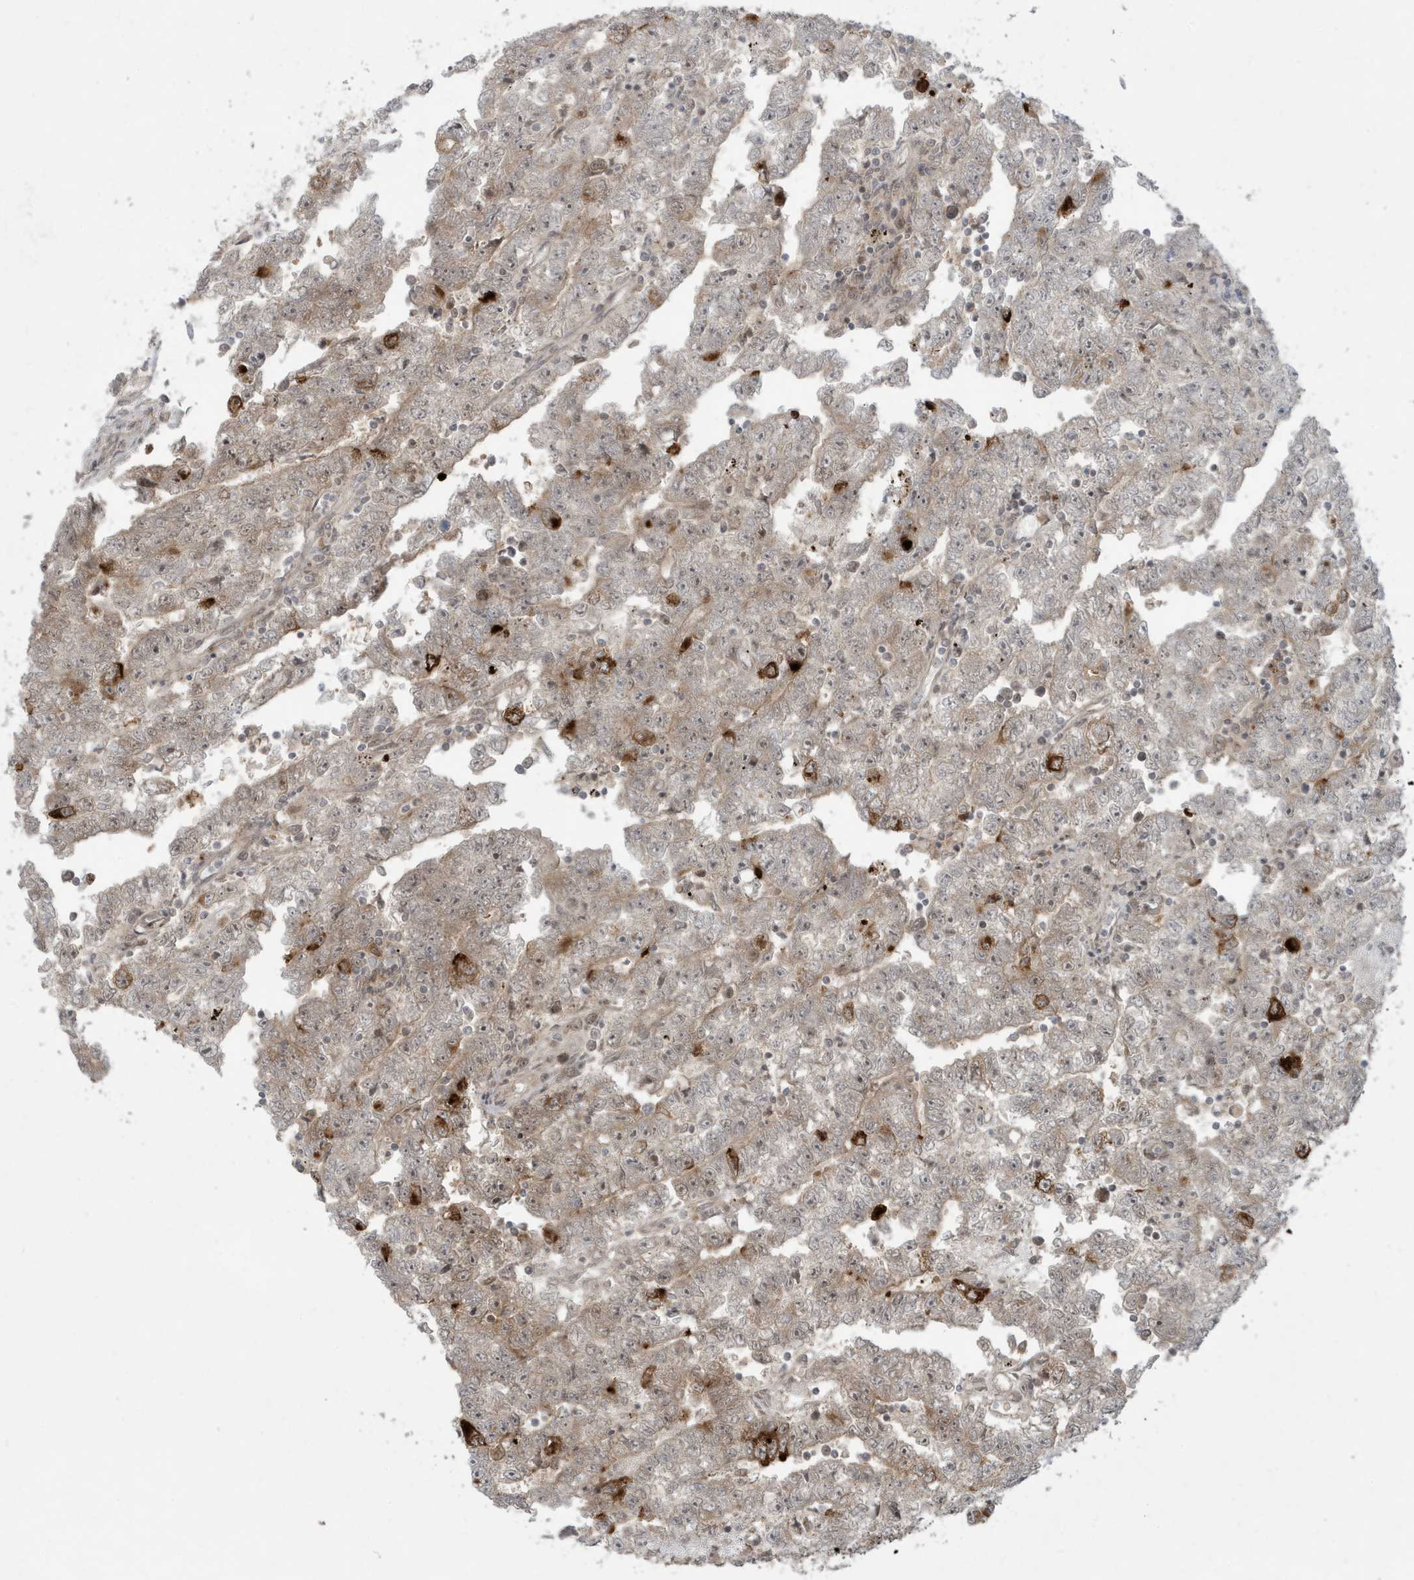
{"staining": {"intensity": "moderate", "quantity": "25%-75%", "location": "cytoplasmic/membranous"}, "tissue": "testis cancer", "cell_type": "Tumor cells", "image_type": "cancer", "snomed": [{"axis": "morphology", "description": "Carcinoma, Embryonal, NOS"}, {"axis": "topography", "description": "Testis"}], "caption": "There is medium levels of moderate cytoplasmic/membranous staining in tumor cells of embryonal carcinoma (testis), as demonstrated by immunohistochemical staining (brown color).", "gene": "C1orf52", "patient": {"sex": "male", "age": 25}}